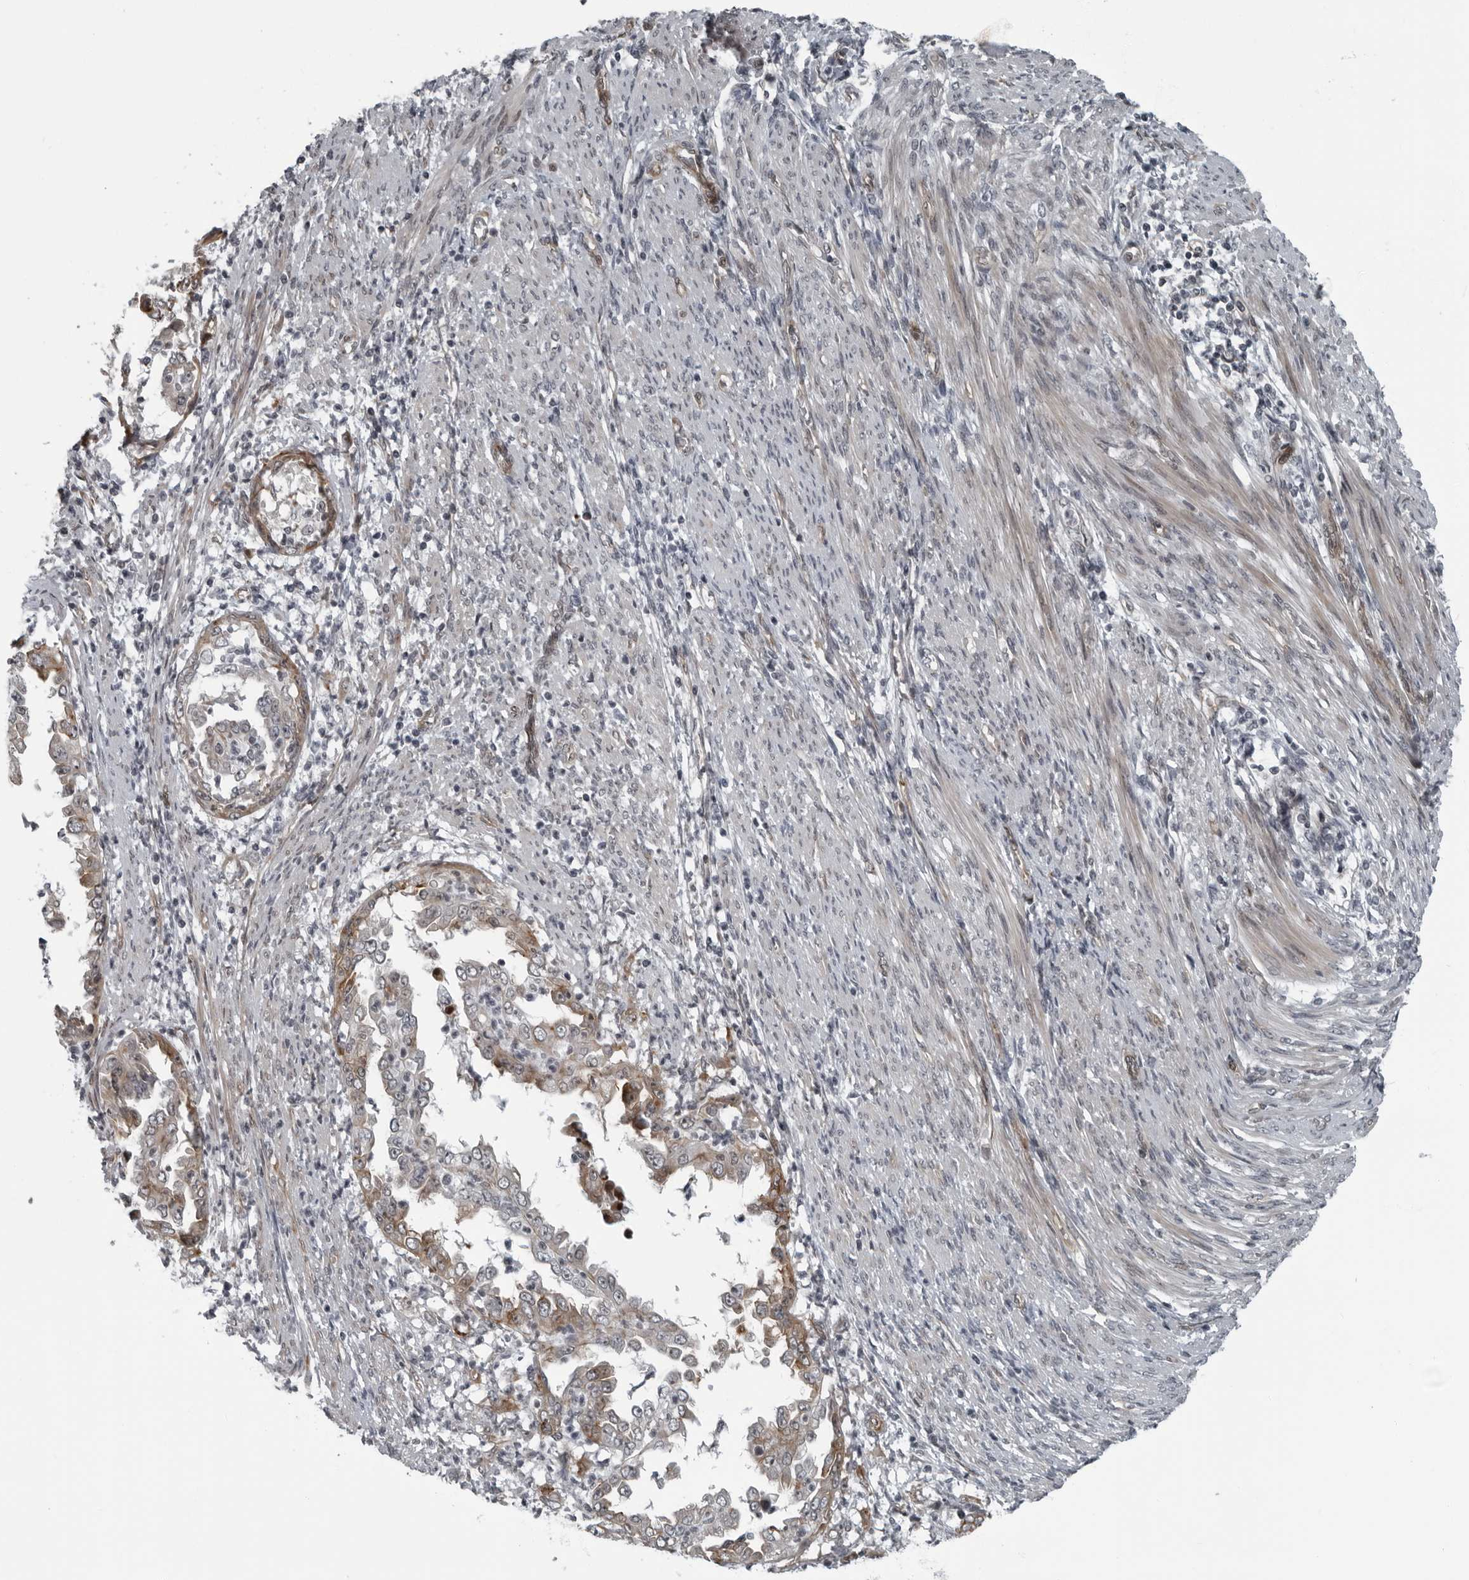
{"staining": {"intensity": "moderate", "quantity": "<25%", "location": "cytoplasmic/membranous"}, "tissue": "endometrial cancer", "cell_type": "Tumor cells", "image_type": "cancer", "snomed": [{"axis": "morphology", "description": "Adenocarcinoma, NOS"}, {"axis": "topography", "description": "Endometrium"}], "caption": "Moderate cytoplasmic/membranous positivity for a protein is present in approximately <25% of tumor cells of adenocarcinoma (endometrial) using immunohistochemistry (IHC).", "gene": "FAM102B", "patient": {"sex": "female", "age": 85}}